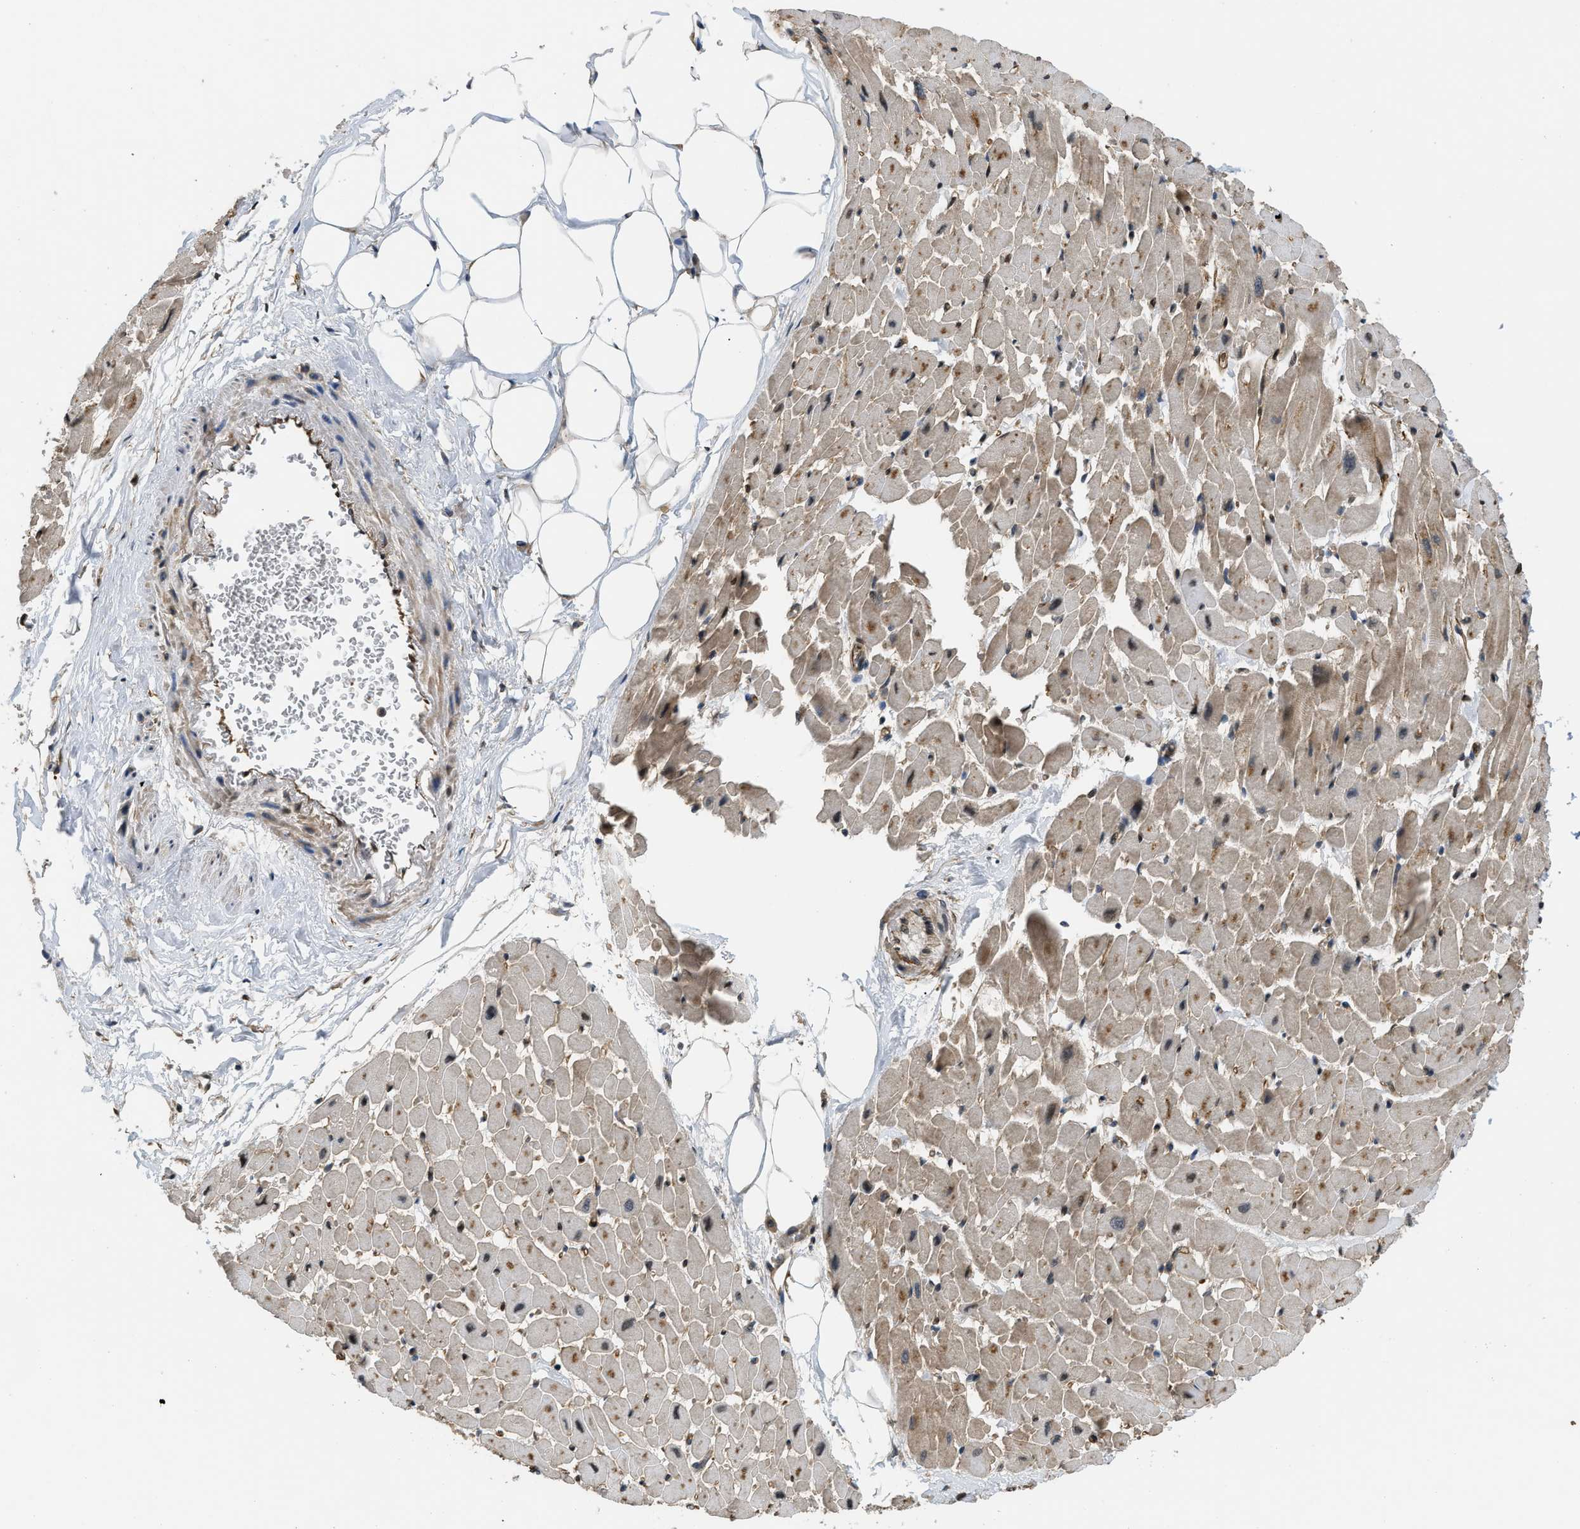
{"staining": {"intensity": "moderate", "quantity": "25%-75%", "location": "cytoplasmic/membranous"}, "tissue": "heart muscle", "cell_type": "Cardiomyocytes", "image_type": "normal", "snomed": [{"axis": "morphology", "description": "Normal tissue, NOS"}, {"axis": "topography", "description": "Heart"}], "caption": "A high-resolution image shows immunohistochemistry staining of unremarkable heart muscle, which shows moderate cytoplasmic/membranous positivity in about 25%-75% of cardiomyocytes.", "gene": "LTA4H", "patient": {"sex": "female", "age": 19}}